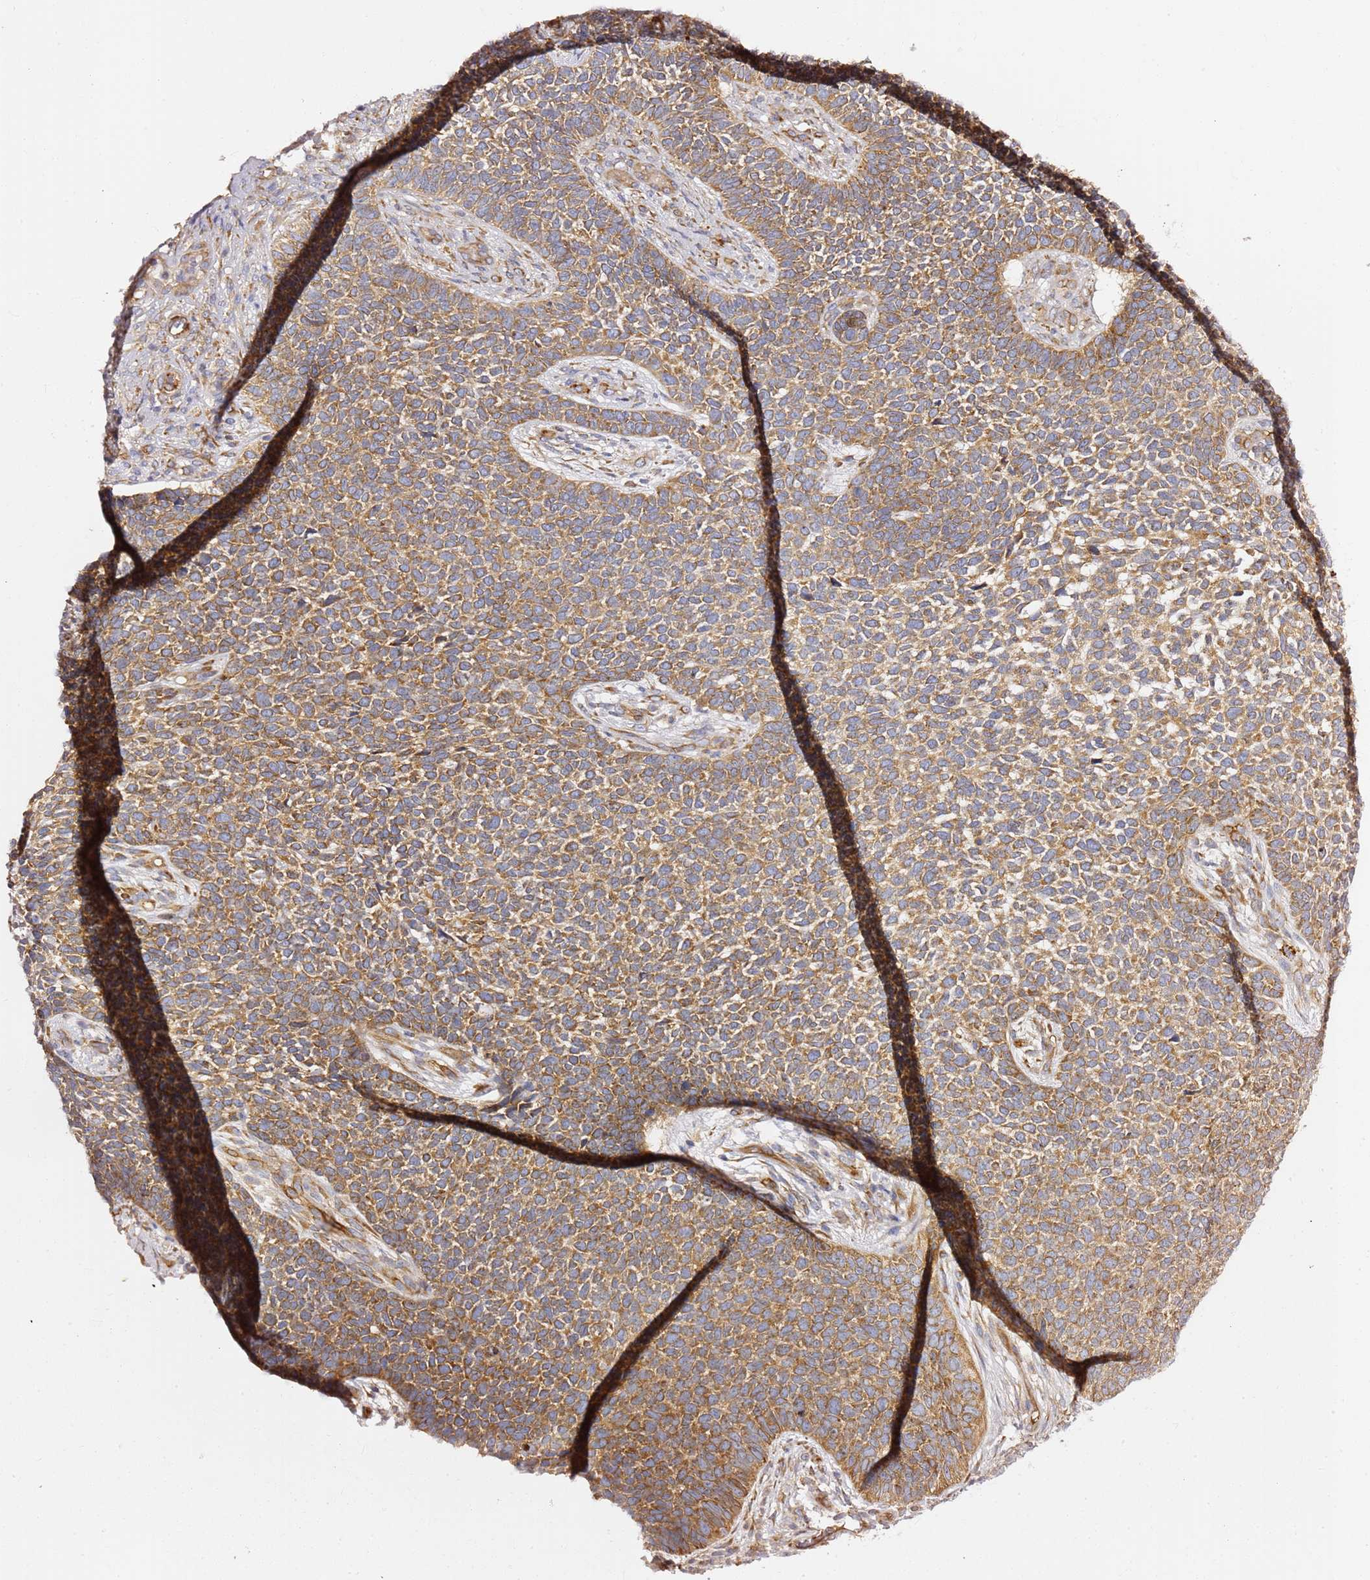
{"staining": {"intensity": "moderate", "quantity": ">75%", "location": "cytoplasmic/membranous"}, "tissue": "skin cancer", "cell_type": "Tumor cells", "image_type": "cancer", "snomed": [{"axis": "morphology", "description": "Basal cell carcinoma"}, {"axis": "topography", "description": "Skin"}], "caption": "Immunohistochemistry of skin cancer reveals medium levels of moderate cytoplasmic/membranous expression in about >75% of tumor cells. The staining was performed using DAB (3,3'-diaminobenzidine), with brown indicating positive protein expression. Nuclei are stained blue with hematoxylin.", "gene": "KIF7", "patient": {"sex": "female", "age": 84}}